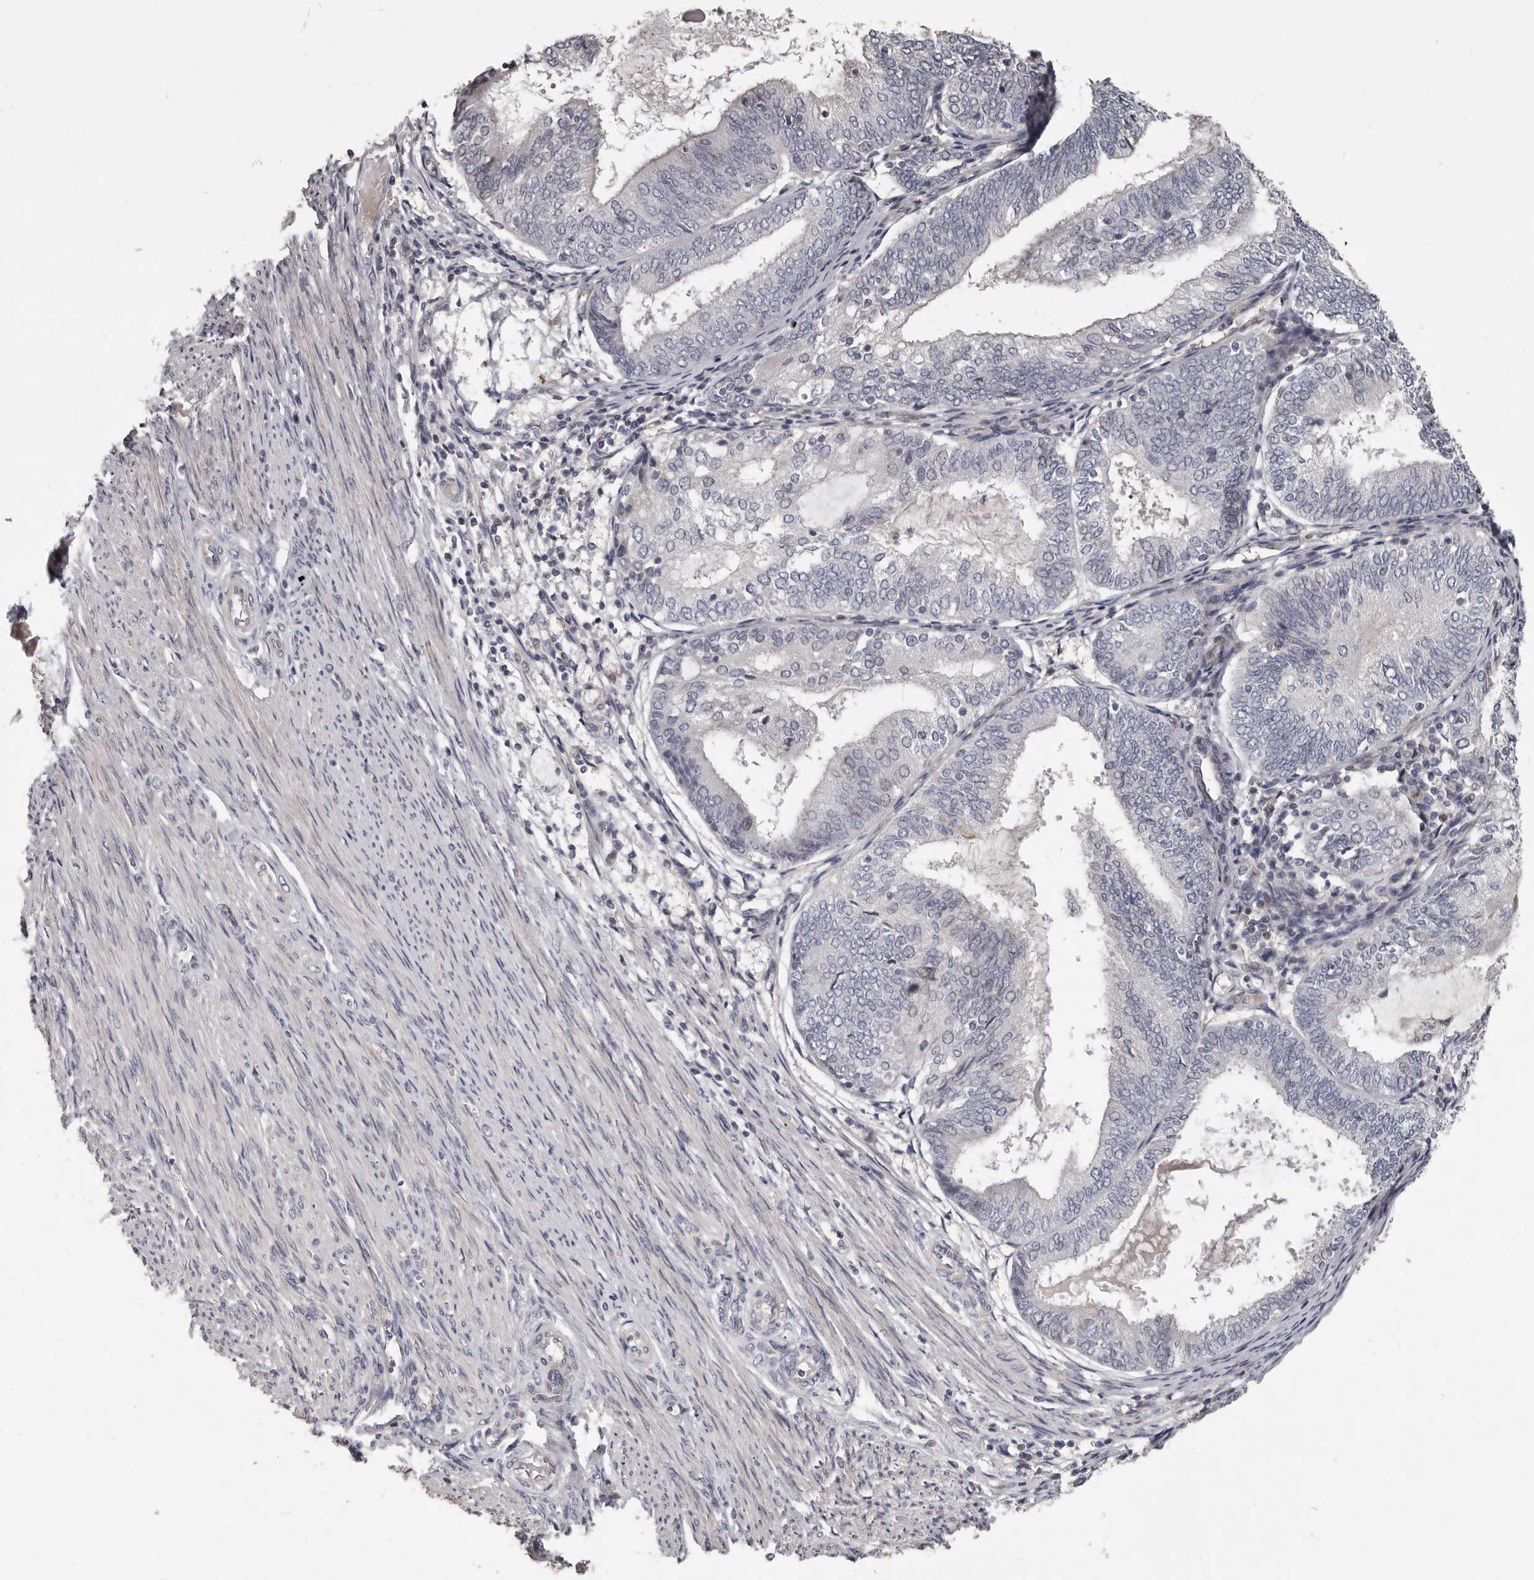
{"staining": {"intensity": "negative", "quantity": "none", "location": "none"}, "tissue": "endometrial cancer", "cell_type": "Tumor cells", "image_type": "cancer", "snomed": [{"axis": "morphology", "description": "Adenocarcinoma, NOS"}, {"axis": "topography", "description": "Endometrium"}], "caption": "Tumor cells are negative for brown protein staining in endometrial adenocarcinoma.", "gene": "RNF217", "patient": {"sex": "female", "age": 81}}